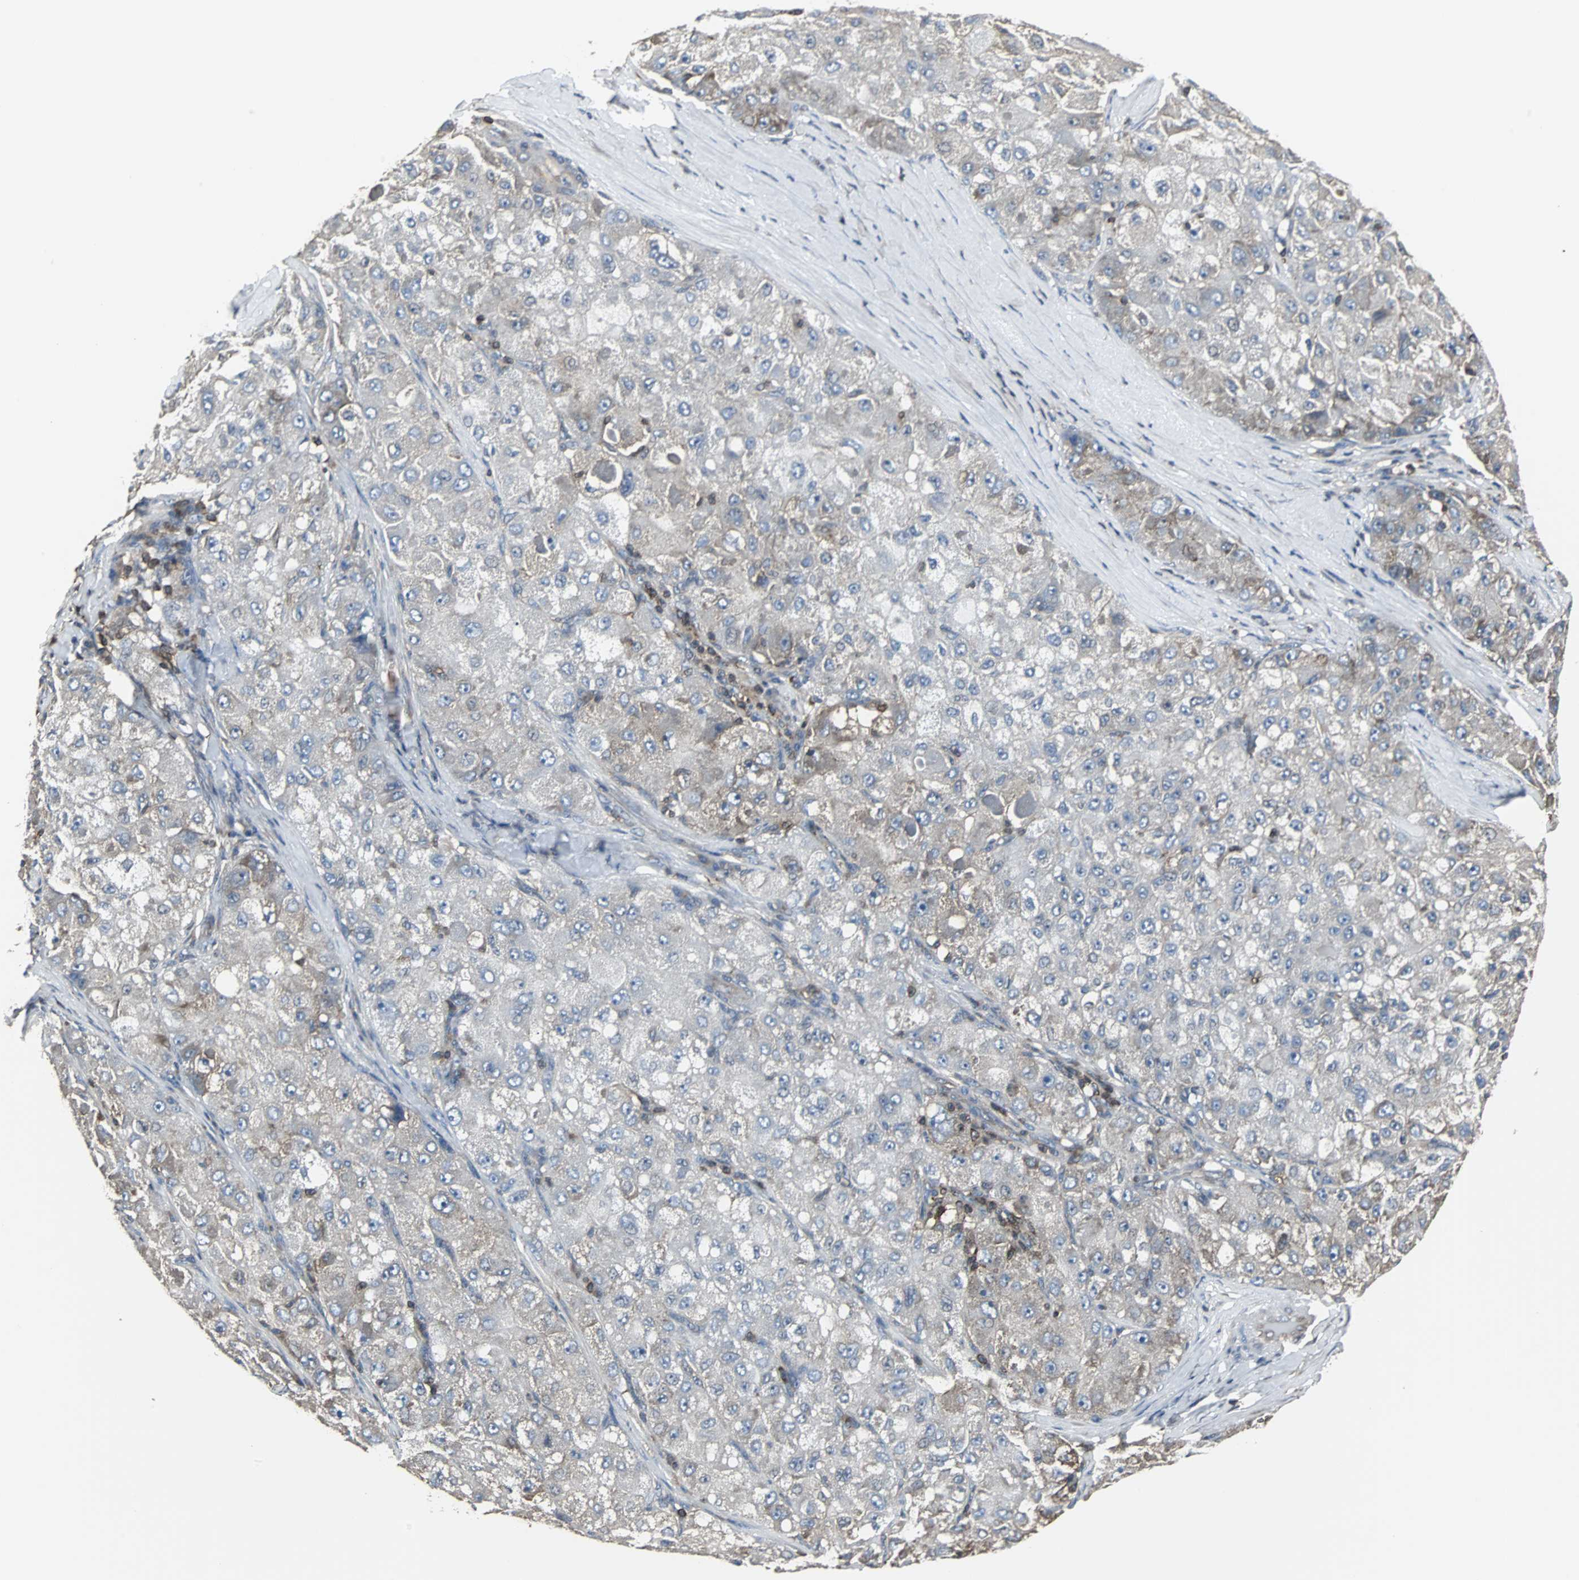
{"staining": {"intensity": "weak", "quantity": "25%-75%", "location": "cytoplasmic/membranous"}, "tissue": "liver cancer", "cell_type": "Tumor cells", "image_type": "cancer", "snomed": [{"axis": "morphology", "description": "Carcinoma, Hepatocellular, NOS"}, {"axis": "topography", "description": "Liver"}], "caption": "Immunohistochemistry (DAB (3,3'-diaminobenzidine)) staining of human liver hepatocellular carcinoma demonstrates weak cytoplasmic/membranous protein positivity in approximately 25%-75% of tumor cells.", "gene": "LRRFIP1", "patient": {"sex": "male", "age": 80}}